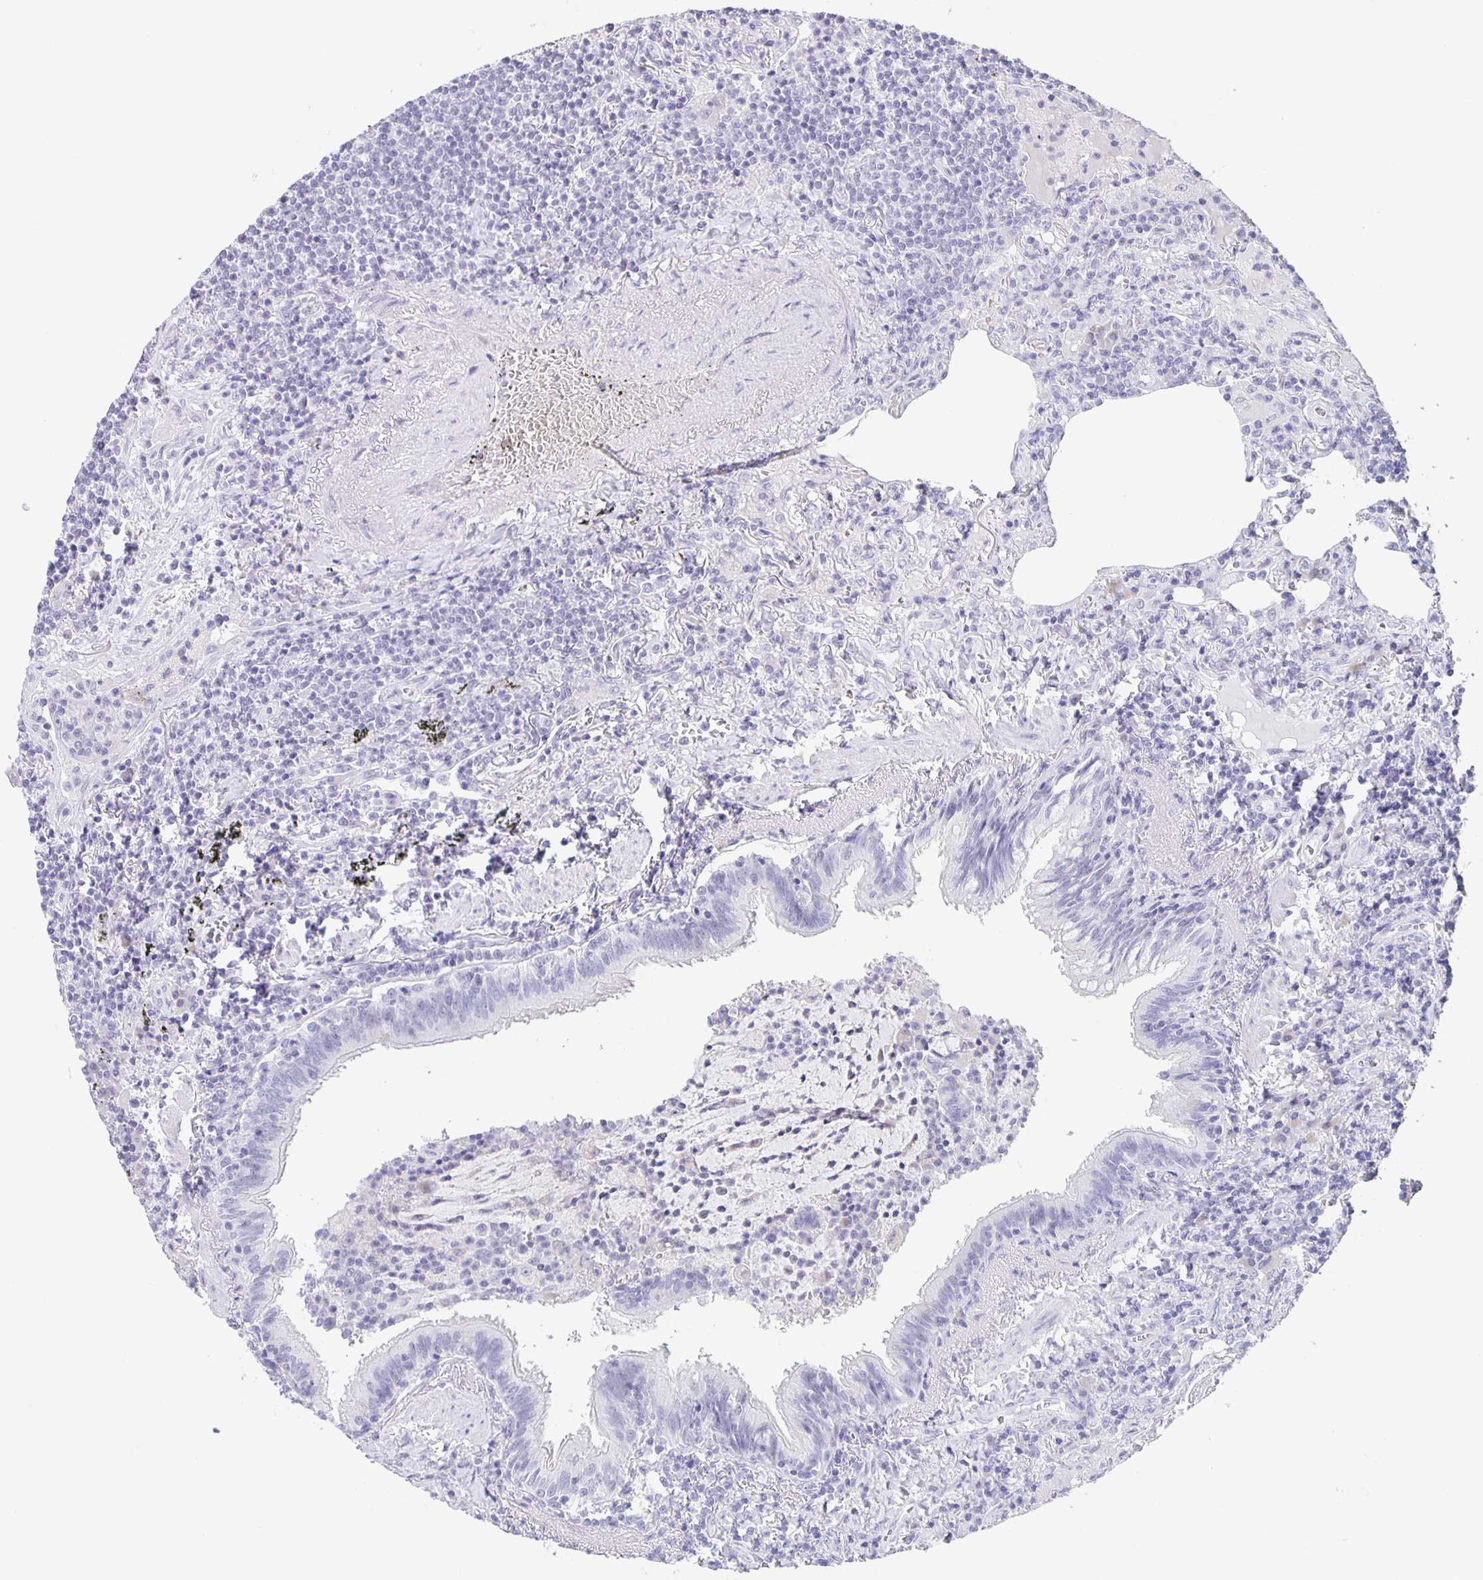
{"staining": {"intensity": "negative", "quantity": "none", "location": "none"}, "tissue": "lymphoma", "cell_type": "Tumor cells", "image_type": "cancer", "snomed": [{"axis": "morphology", "description": "Malignant lymphoma, non-Hodgkin's type, Low grade"}, {"axis": "topography", "description": "Lung"}], "caption": "Immunohistochemical staining of human lymphoma reveals no significant expression in tumor cells.", "gene": "PHRF1", "patient": {"sex": "female", "age": 71}}